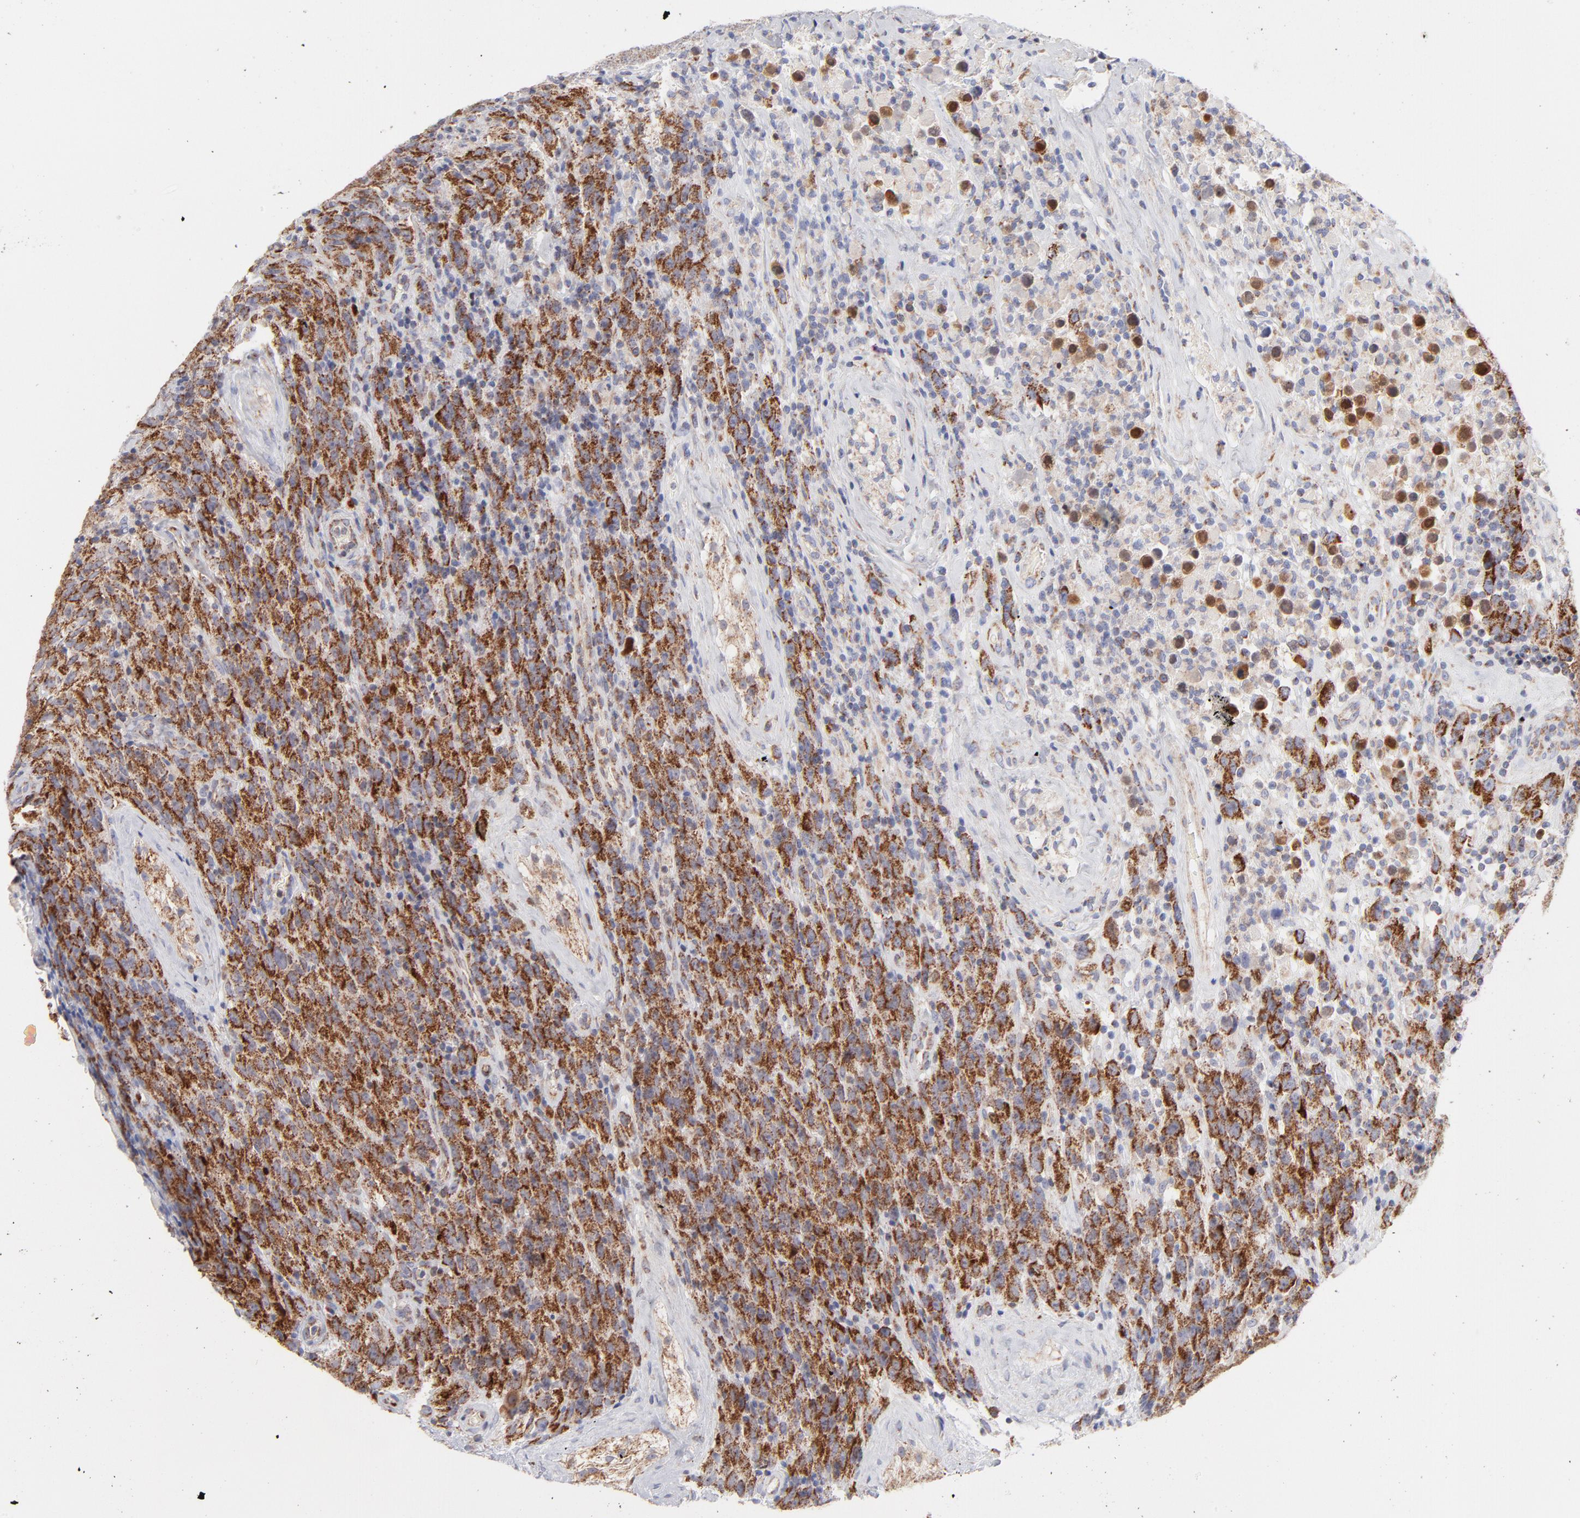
{"staining": {"intensity": "strong", "quantity": ">75%", "location": "cytoplasmic/membranous"}, "tissue": "testis cancer", "cell_type": "Tumor cells", "image_type": "cancer", "snomed": [{"axis": "morphology", "description": "Seminoma, NOS"}, {"axis": "topography", "description": "Testis"}], "caption": "Tumor cells reveal strong cytoplasmic/membranous expression in about >75% of cells in testis cancer.", "gene": "TIMM8A", "patient": {"sex": "male", "age": 52}}